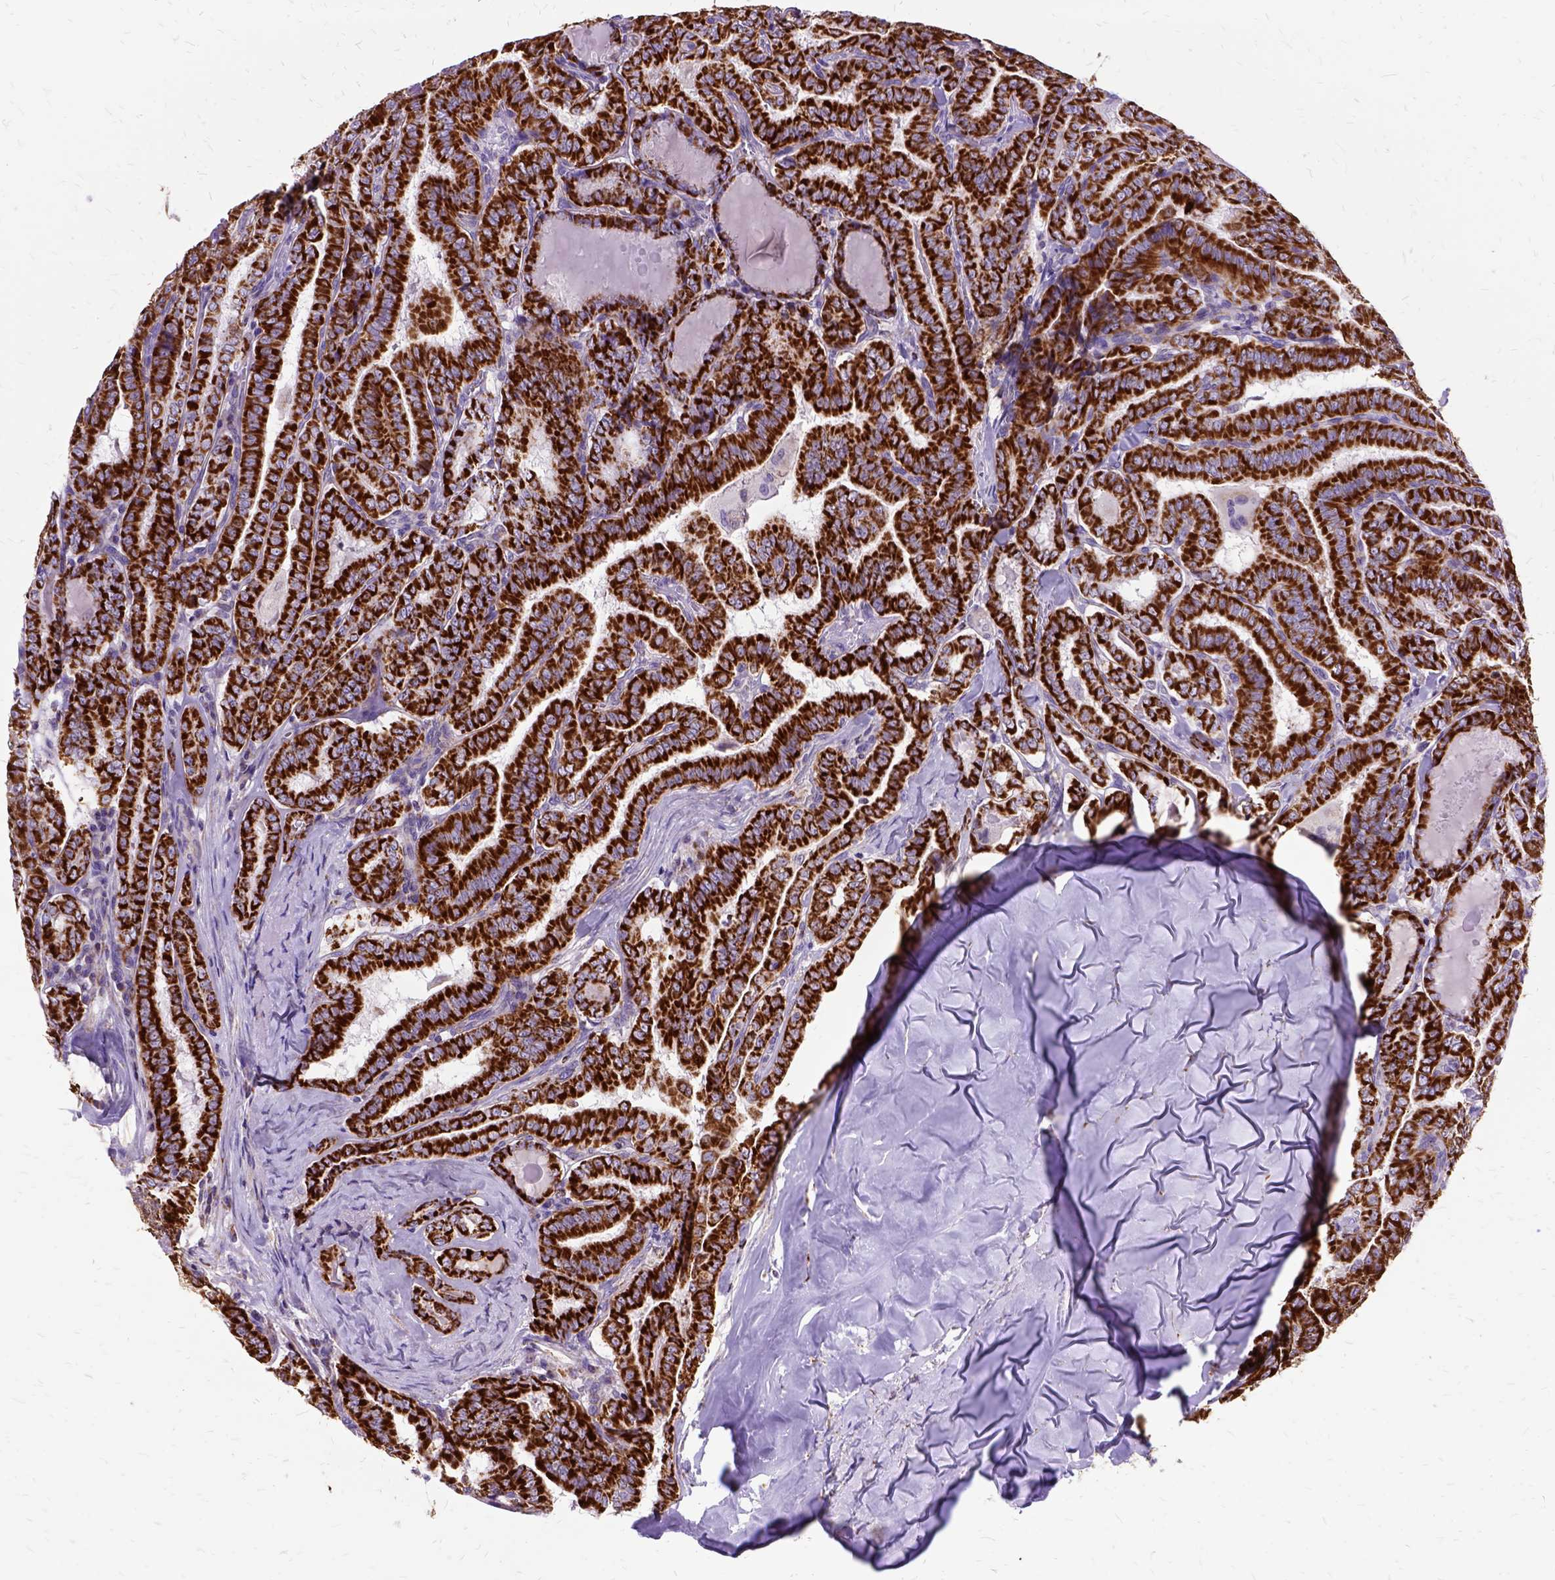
{"staining": {"intensity": "strong", "quantity": ">75%", "location": "cytoplasmic/membranous"}, "tissue": "thyroid cancer", "cell_type": "Tumor cells", "image_type": "cancer", "snomed": [{"axis": "morphology", "description": "Papillary adenocarcinoma, NOS"}, {"axis": "morphology", "description": "Papillary adenoma metastatic"}, {"axis": "topography", "description": "Thyroid gland"}], "caption": "Immunohistochemistry of thyroid papillary adenocarcinoma demonstrates high levels of strong cytoplasmic/membranous positivity in approximately >75% of tumor cells.", "gene": "OXCT1", "patient": {"sex": "female", "age": 50}}